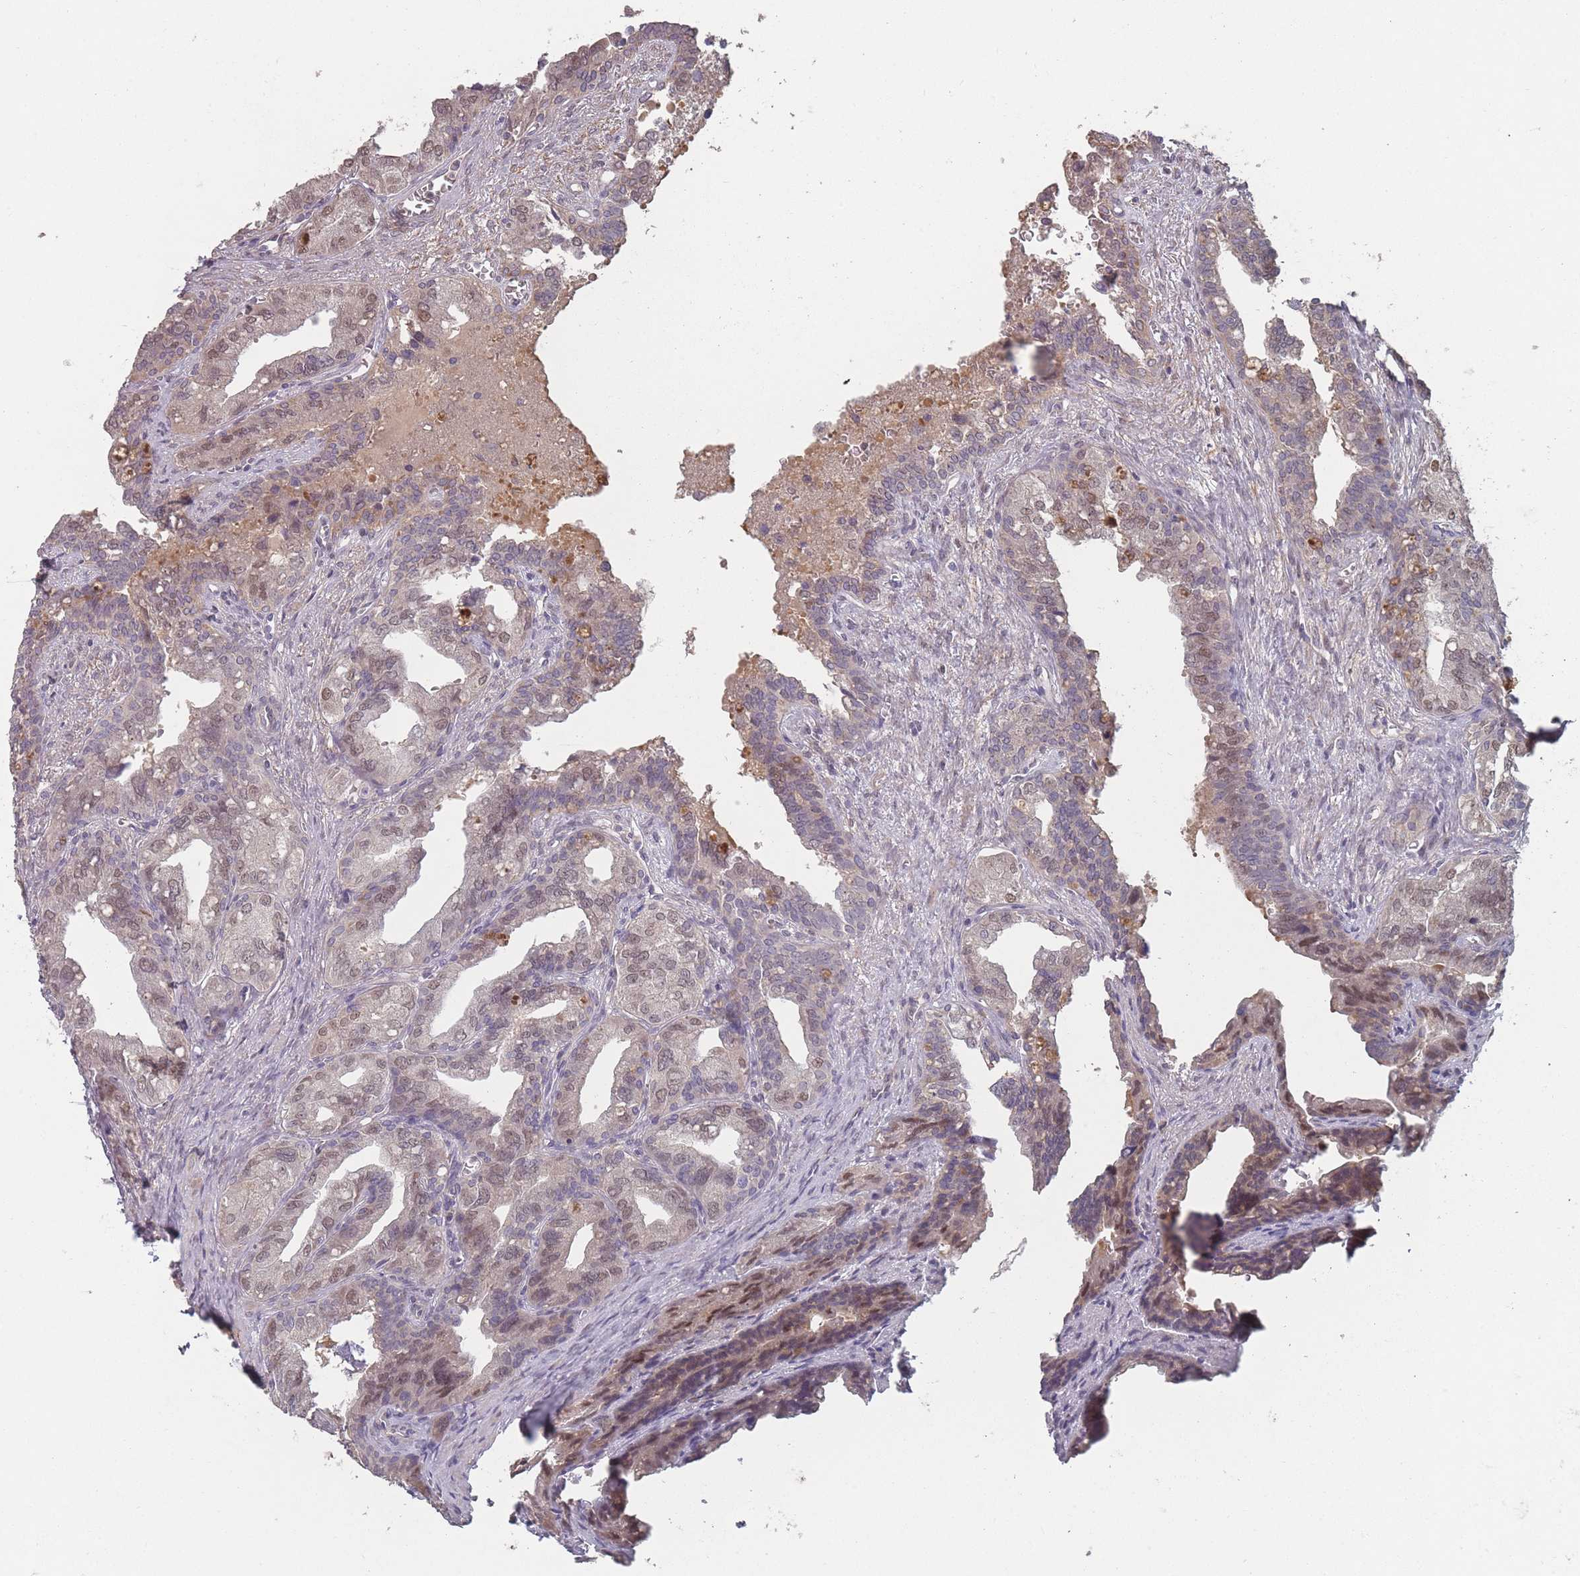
{"staining": {"intensity": "moderate", "quantity": "25%-75%", "location": "cytoplasmic/membranous,nuclear"}, "tissue": "seminal vesicle", "cell_type": "Glandular cells", "image_type": "normal", "snomed": [{"axis": "morphology", "description": "Normal tissue, NOS"}, {"axis": "topography", "description": "Seminal veicle"}], "caption": "Immunohistochemistry micrograph of normal seminal vesicle: human seminal vesicle stained using IHC demonstrates medium levels of moderate protein expression localized specifically in the cytoplasmic/membranous,nuclear of glandular cells, appearing as a cytoplasmic/membranous,nuclear brown color.", "gene": "ERCC6L", "patient": {"sex": "male", "age": 67}}